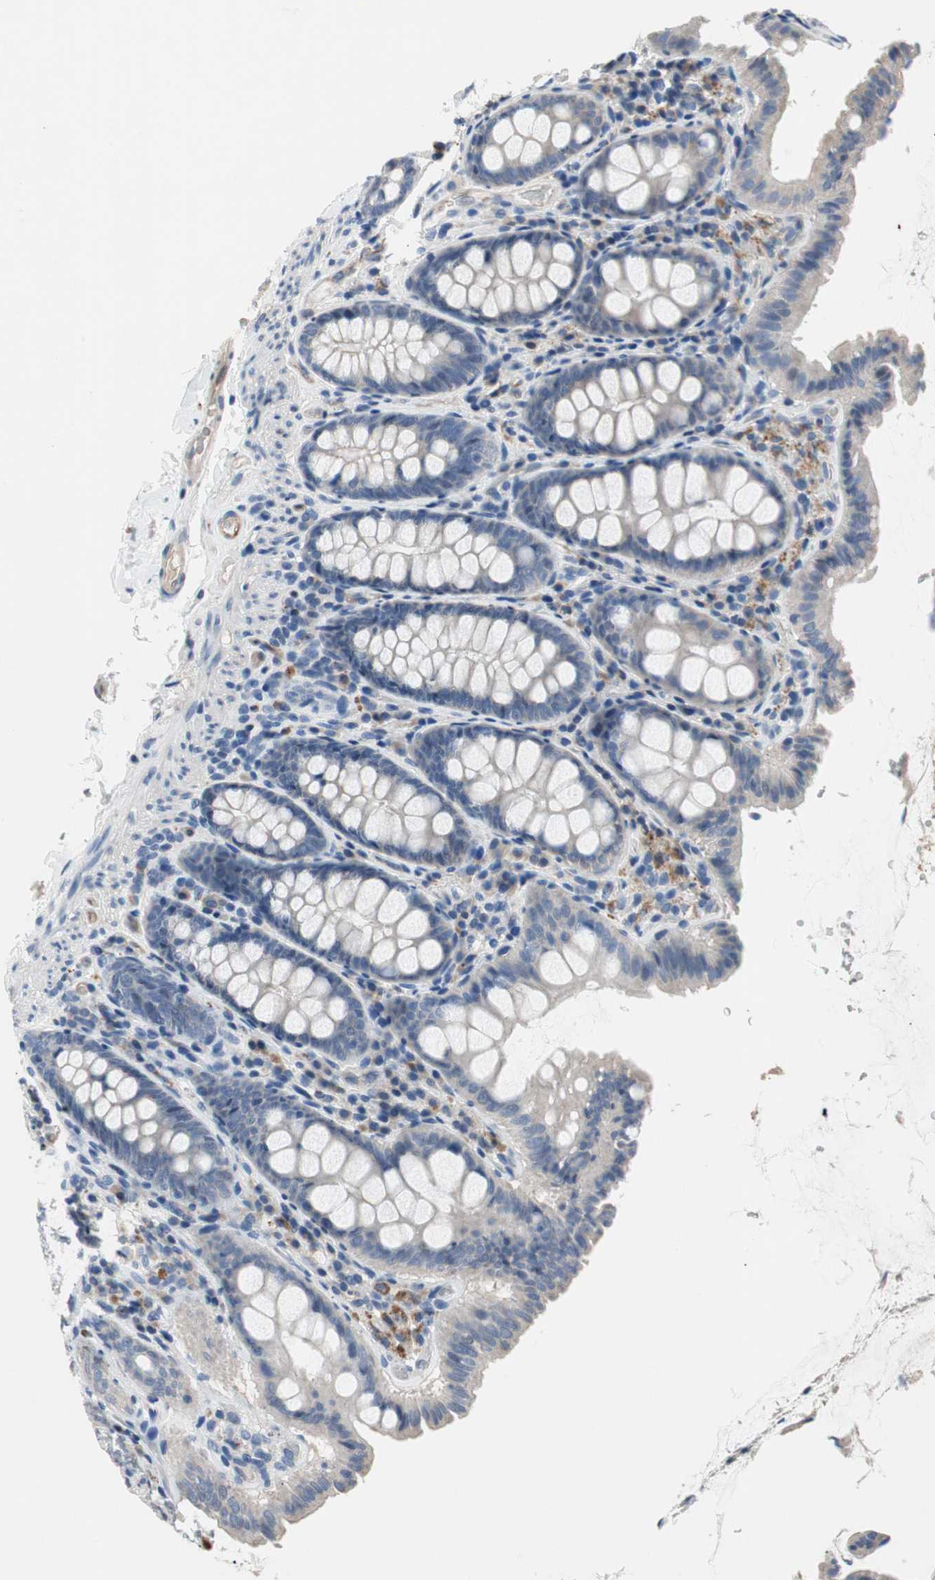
{"staining": {"intensity": "moderate", "quantity": "25%-75%", "location": "cytoplasmic/membranous"}, "tissue": "colon", "cell_type": "Endothelial cells", "image_type": "normal", "snomed": [{"axis": "morphology", "description": "Normal tissue, NOS"}, {"axis": "topography", "description": "Colon"}], "caption": "DAB immunohistochemical staining of unremarkable human colon exhibits moderate cytoplasmic/membranous protein expression in about 25%-75% of endothelial cells.", "gene": "ALPL", "patient": {"sex": "female", "age": 61}}